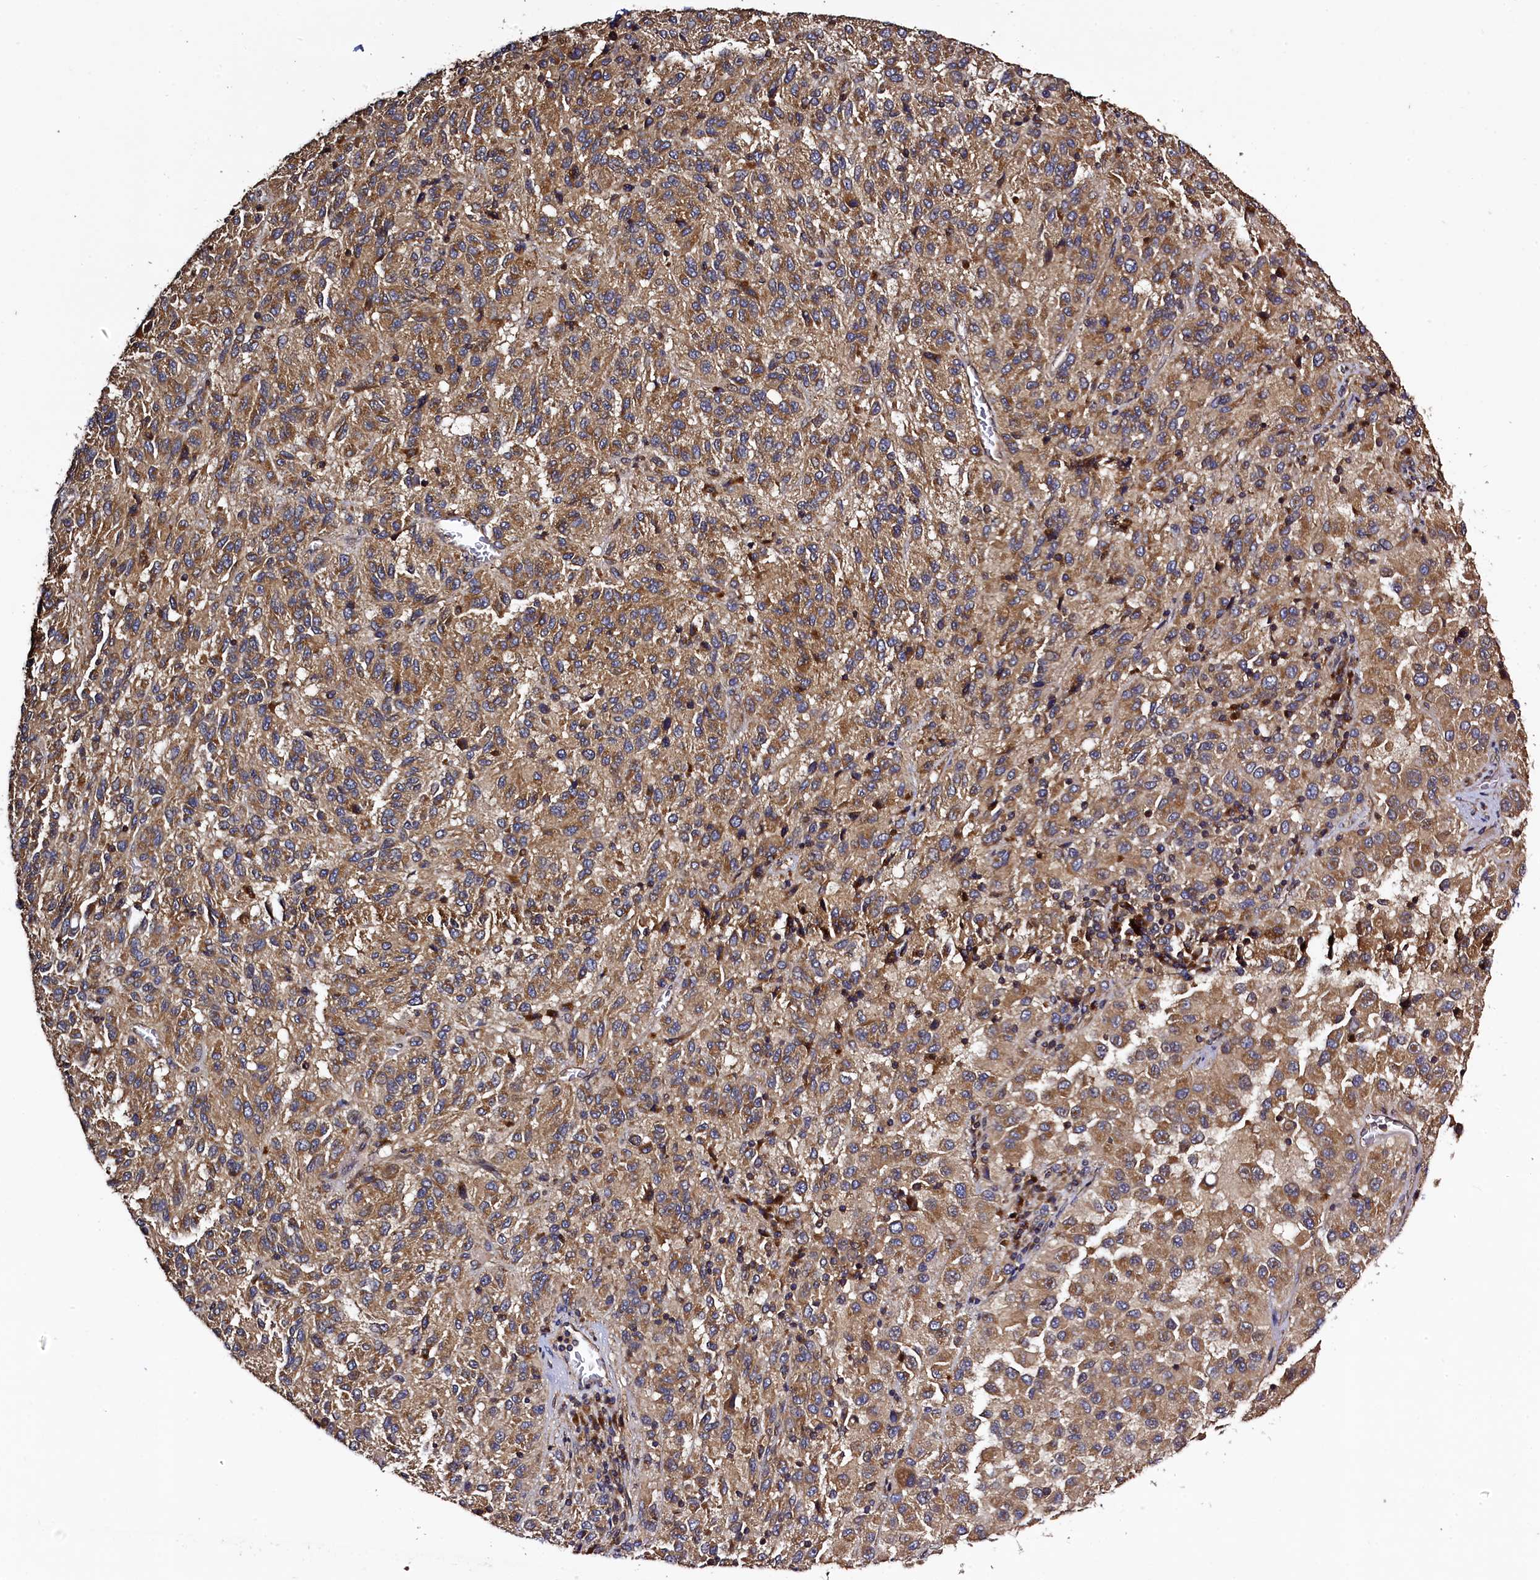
{"staining": {"intensity": "moderate", "quantity": ">75%", "location": "cytoplasmic/membranous"}, "tissue": "melanoma", "cell_type": "Tumor cells", "image_type": "cancer", "snomed": [{"axis": "morphology", "description": "Malignant melanoma, Metastatic site"}, {"axis": "topography", "description": "Lung"}], "caption": "A brown stain labels moderate cytoplasmic/membranous expression of a protein in melanoma tumor cells.", "gene": "KLC2", "patient": {"sex": "male", "age": 64}}